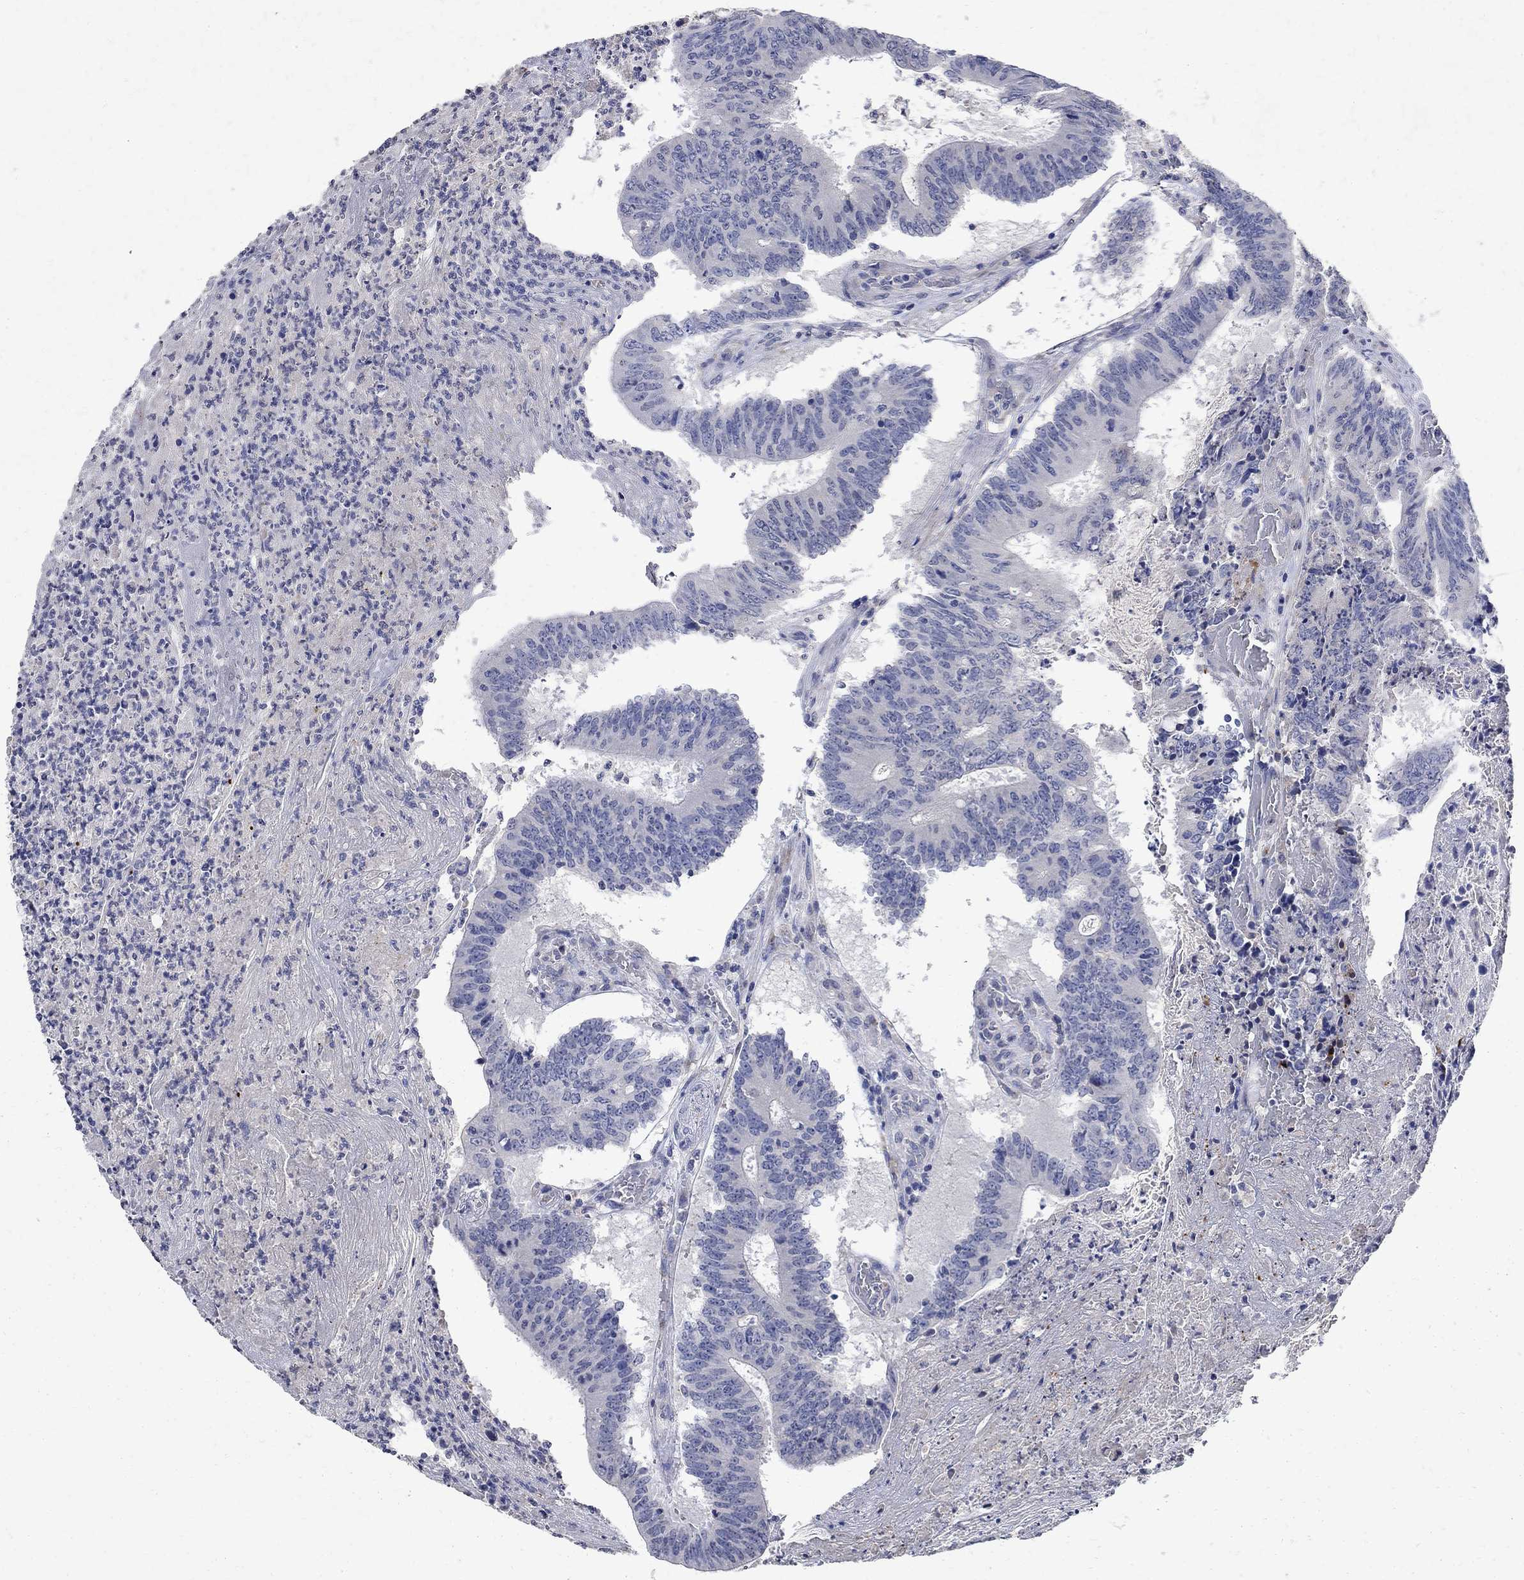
{"staining": {"intensity": "negative", "quantity": "none", "location": "none"}, "tissue": "colorectal cancer", "cell_type": "Tumor cells", "image_type": "cancer", "snomed": [{"axis": "morphology", "description": "Adenocarcinoma, NOS"}, {"axis": "topography", "description": "Colon"}], "caption": "Immunohistochemical staining of adenocarcinoma (colorectal) exhibits no significant positivity in tumor cells.", "gene": "TMEM169", "patient": {"sex": "female", "age": 70}}